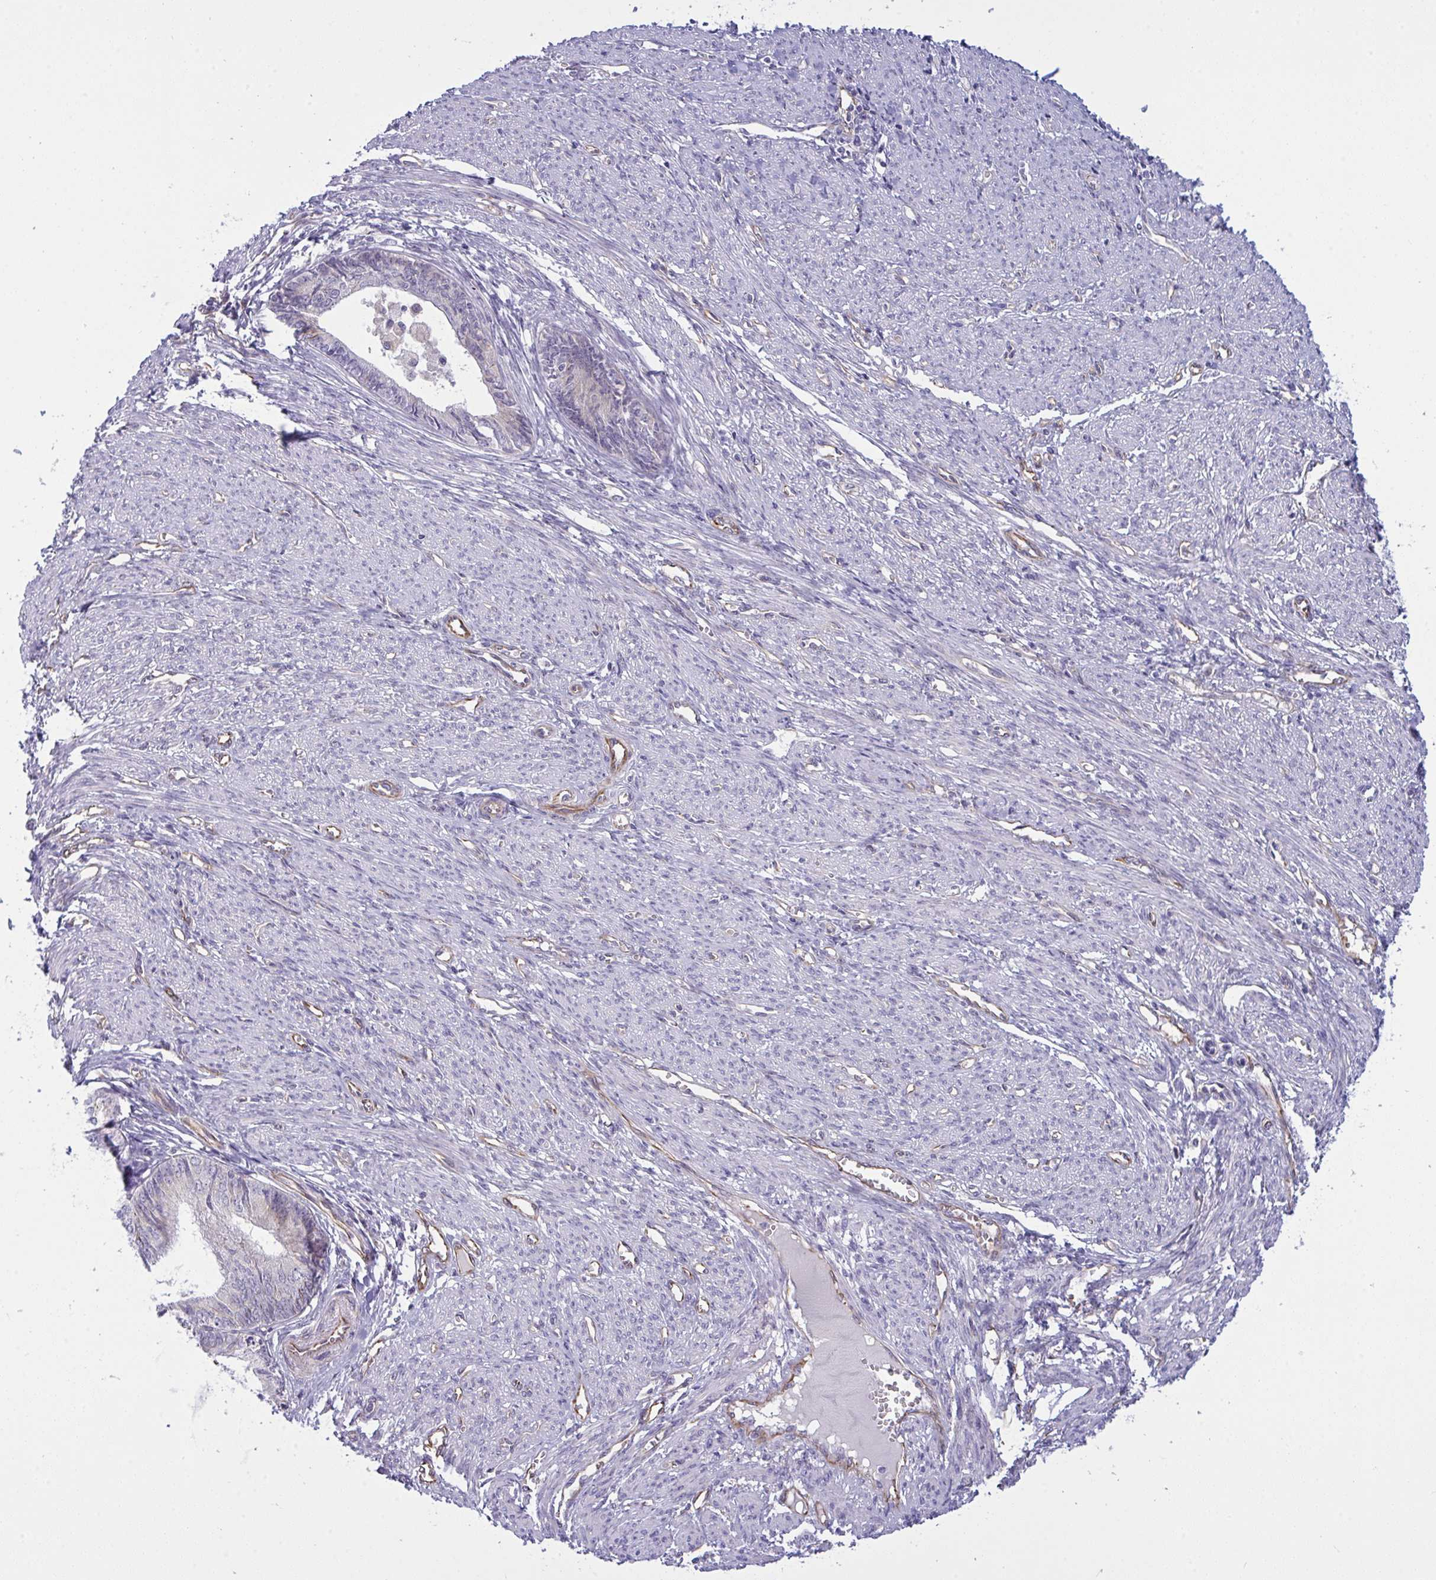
{"staining": {"intensity": "negative", "quantity": "none", "location": "none"}, "tissue": "endometrial cancer", "cell_type": "Tumor cells", "image_type": "cancer", "snomed": [{"axis": "morphology", "description": "Adenocarcinoma, NOS"}, {"axis": "topography", "description": "Endometrium"}], "caption": "IHC image of human endometrial adenocarcinoma stained for a protein (brown), which demonstrates no expression in tumor cells.", "gene": "DCBLD1", "patient": {"sex": "female", "age": 68}}